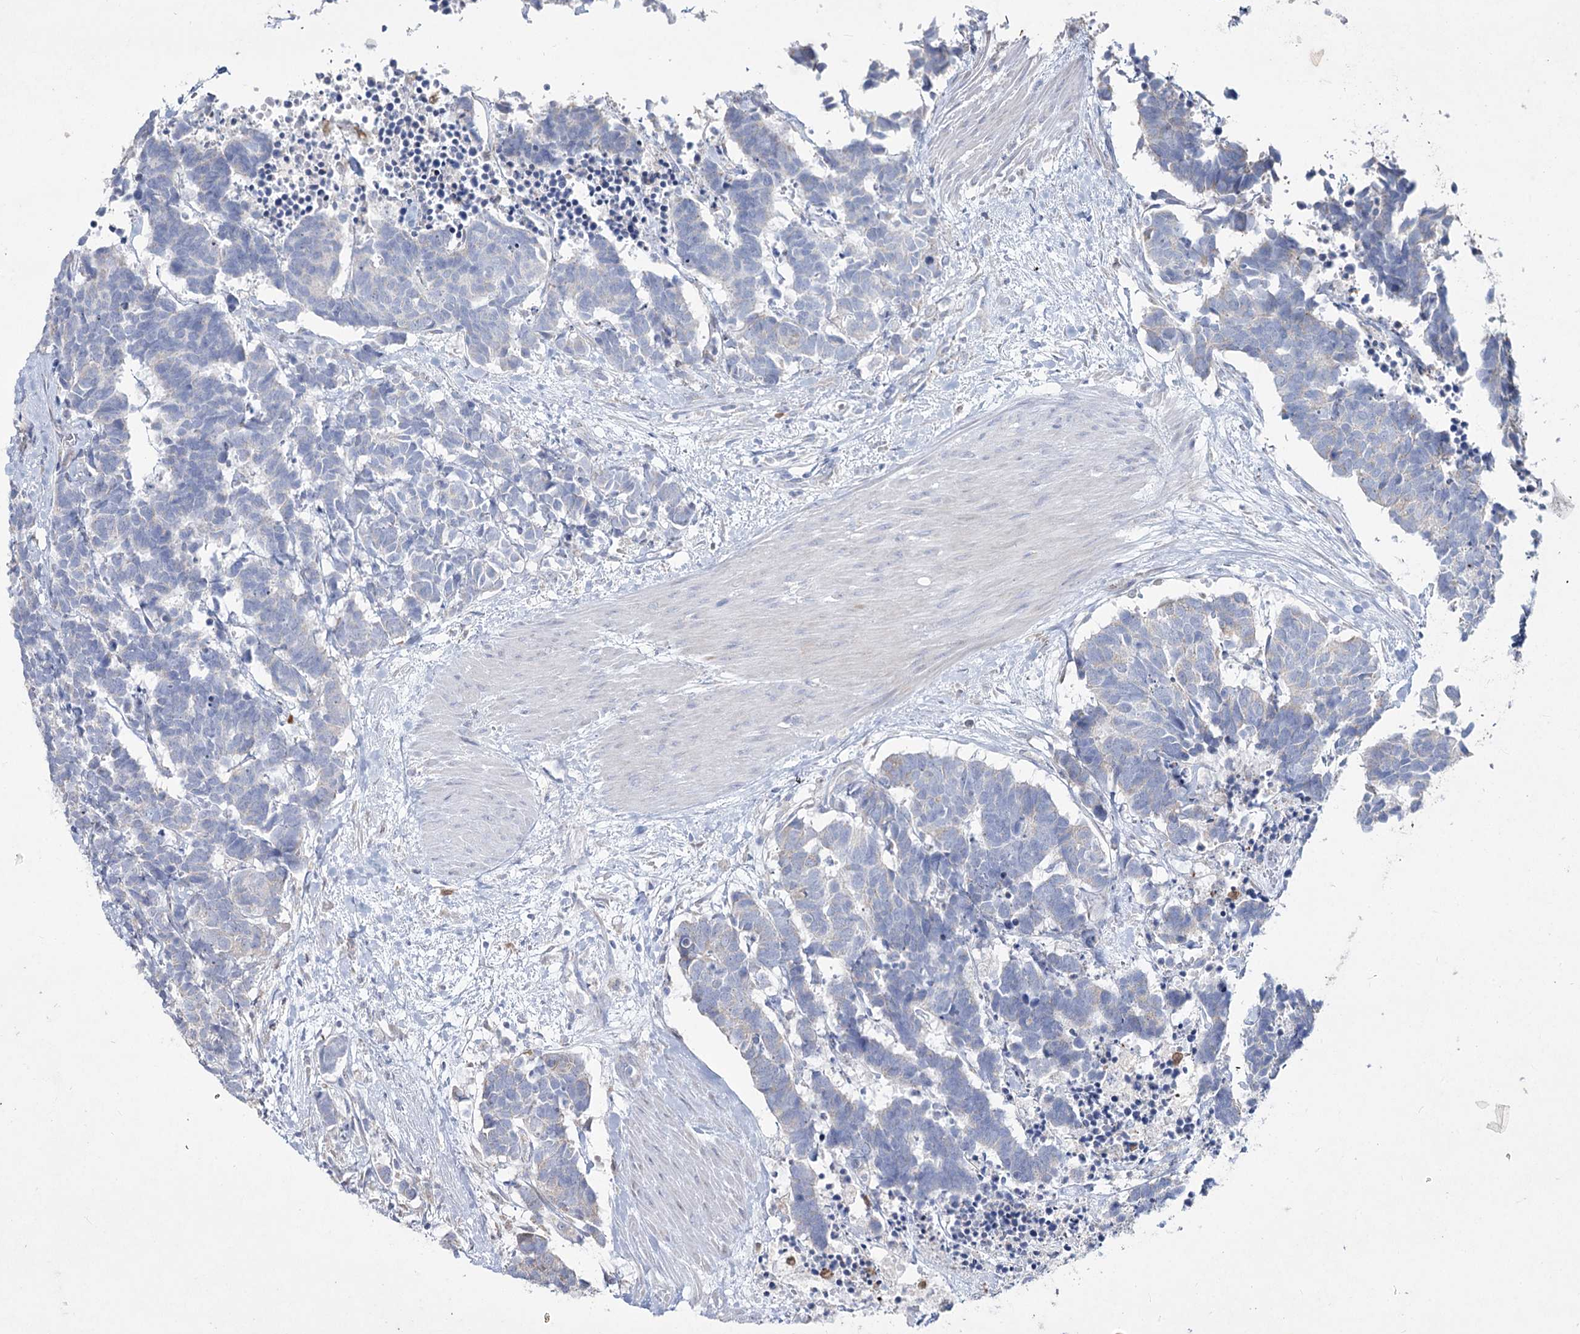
{"staining": {"intensity": "negative", "quantity": "none", "location": "none"}, "tissue": "carcinoid", "cell_type": "Tumor cells", "image_type": "cancer", "snomed": [{"axis": "morphology", "description": "Carcinoma, NOS"}, {"axis": "morphology", "description": "Carcinoid, malignant, NOS"}, {"axis": "topography", "description": "Urinary bladder"}], "caption": "An IHC histopathology image of malignant carcinoid is shown. There is no staining in tumor cells of malignant carcinoid. The staining is performed using DAB (3,3'-diaminobenzidine) brown chromogen with nuclei counter-stained in using hematoxylin.", "gene": "NIPAL4", "patient": {"sex": "male", "age": 57}}